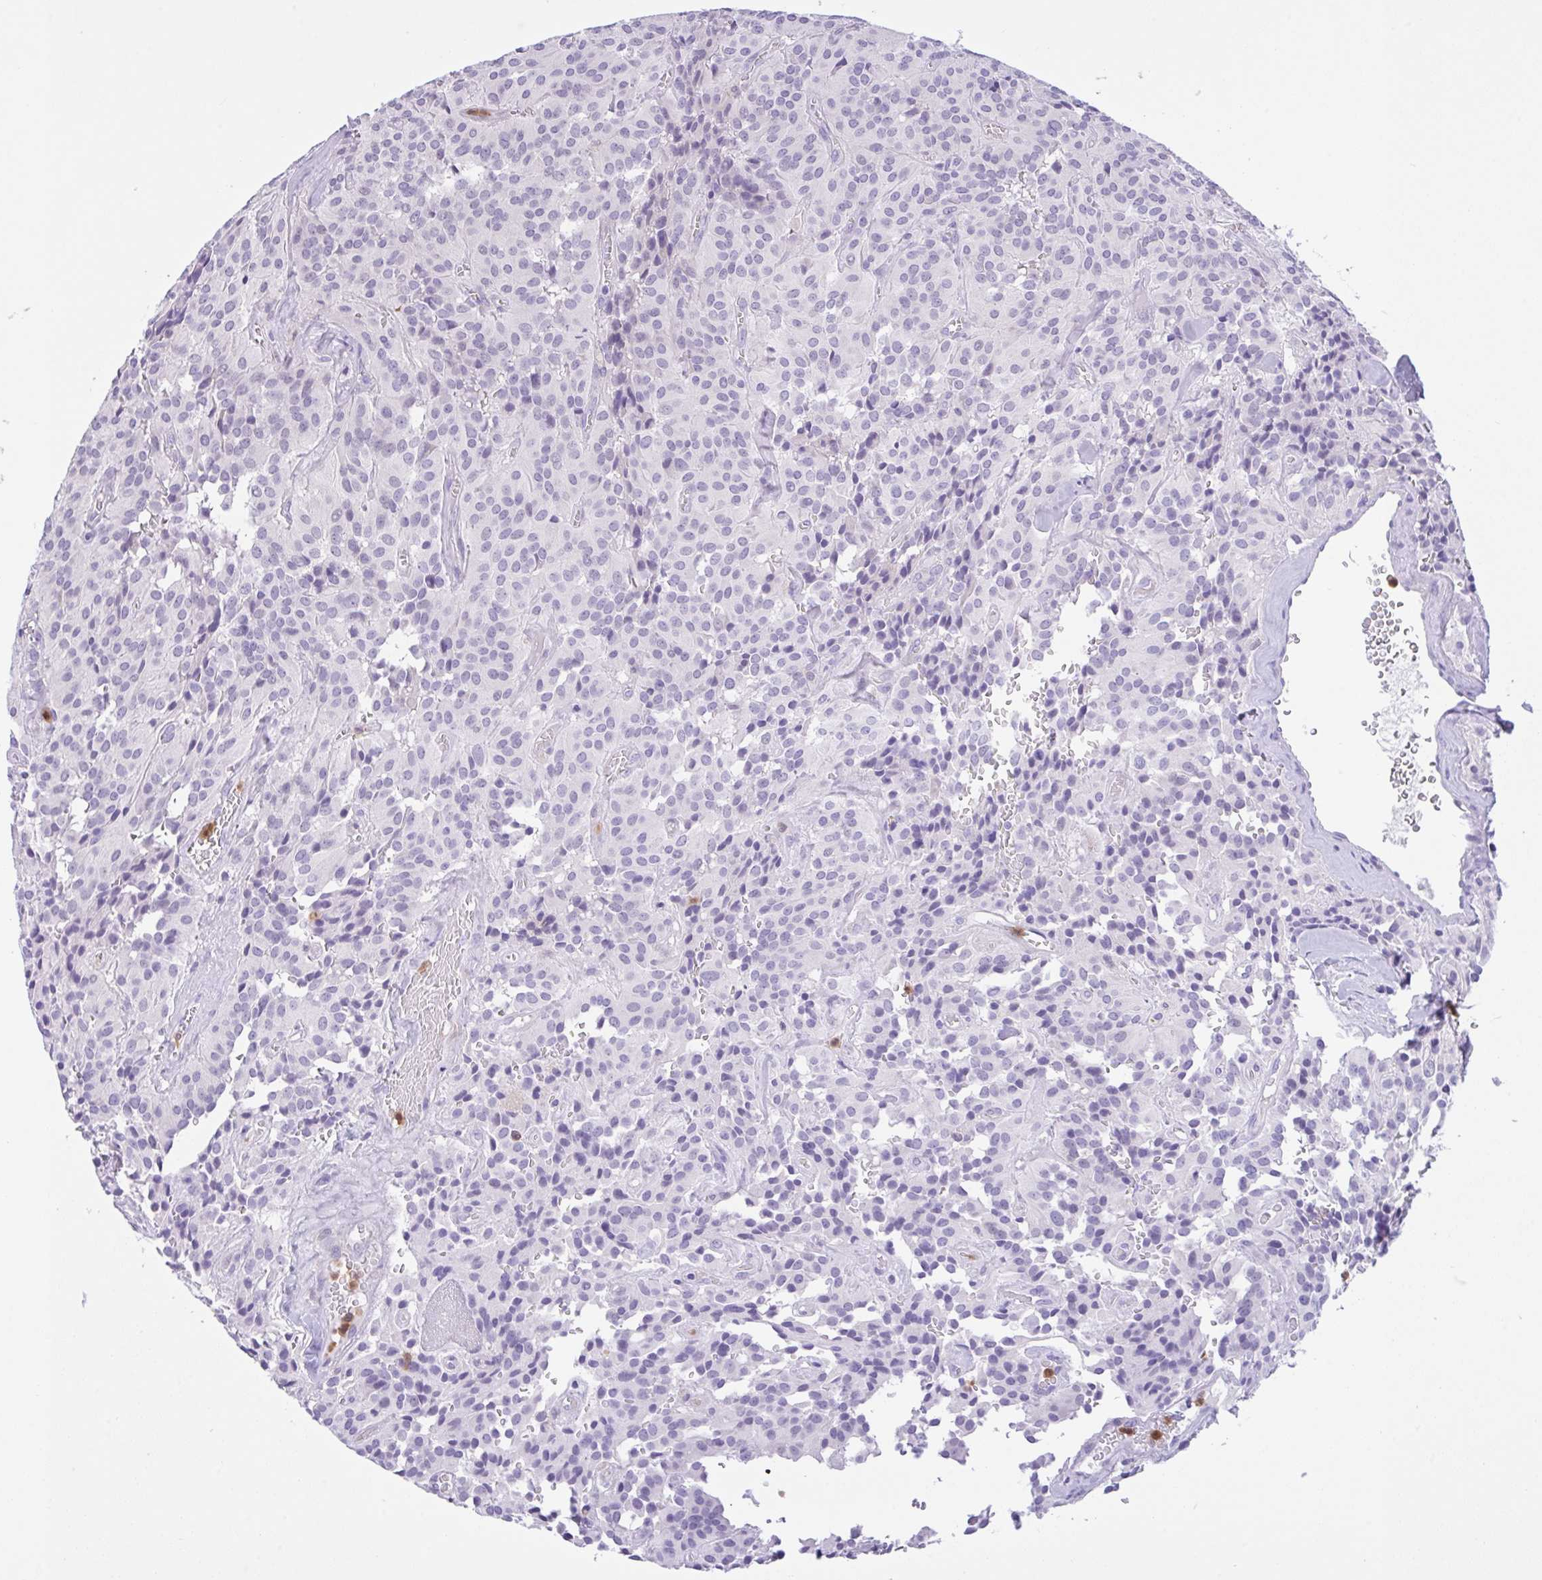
{"staining": {"intensity": "negative", "quantity": "none", "location": "none"}, "tissue": "glioma", "cell_type": "Tumor cells", "image_type": "cancer", "snomed": [{"axis": "morphology", "description": "Glioma, malignant, Low grade"}, {"axis": "topography", "description": "Brain"}], "caption": "This is an IHC histopathology image of human malignant glioma (low-grade). There is no staining in tumor cells.", "gene": "NCF1", "patient": {"sex": "male", "age": 42}}